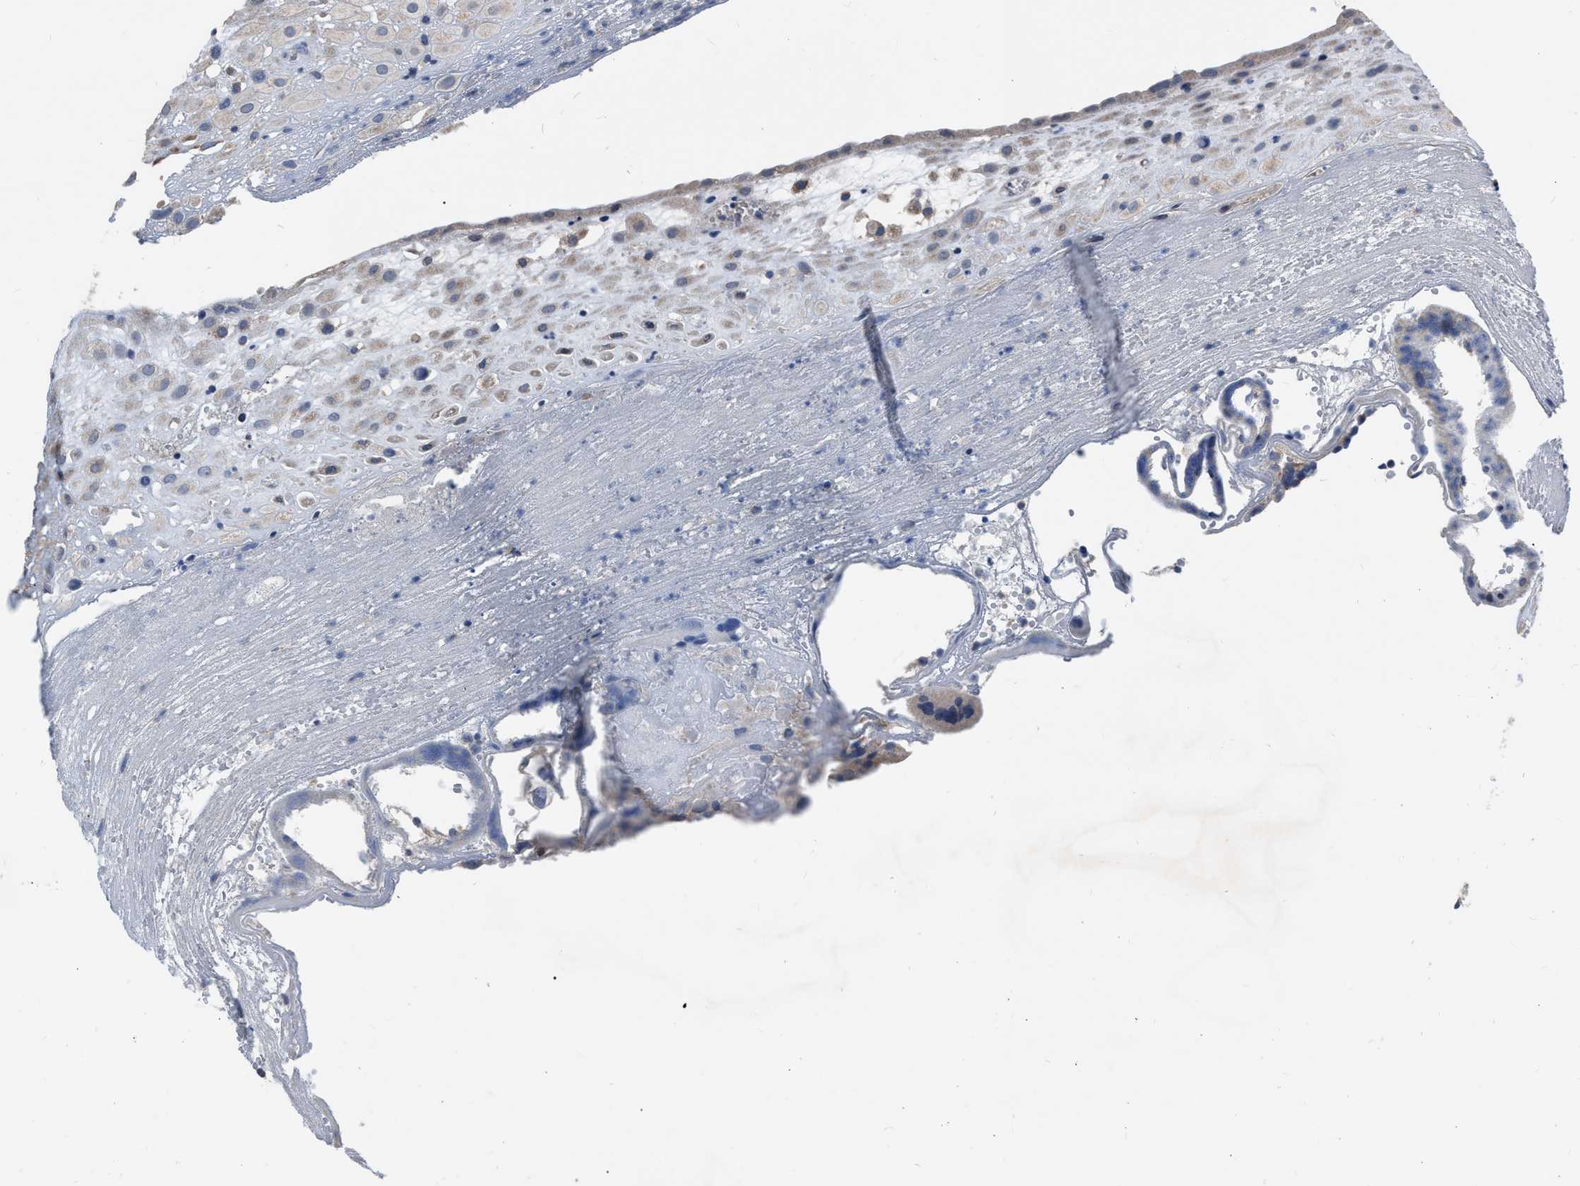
{"staining": {"intensity": "negative", "quantity": "none", "location": "none"}, "tissue": "placenta", "cell_type": "Decidual cells", "image_type": "normal", "snomed": [{"axis": "morphology", "description": "Normal tissue, NOS"}, {"axis": "topography", "description": "Placenta"}], "caption": "High power microscopy micrograph of an immunohistochemistry image of normal placenta, revealing no significant staining in decidual cells. (Immunohistochemistry, brightfield microscopy, high magnification).", "gene": "DDX56", "patient": {"sex": "female", "age": 18}}